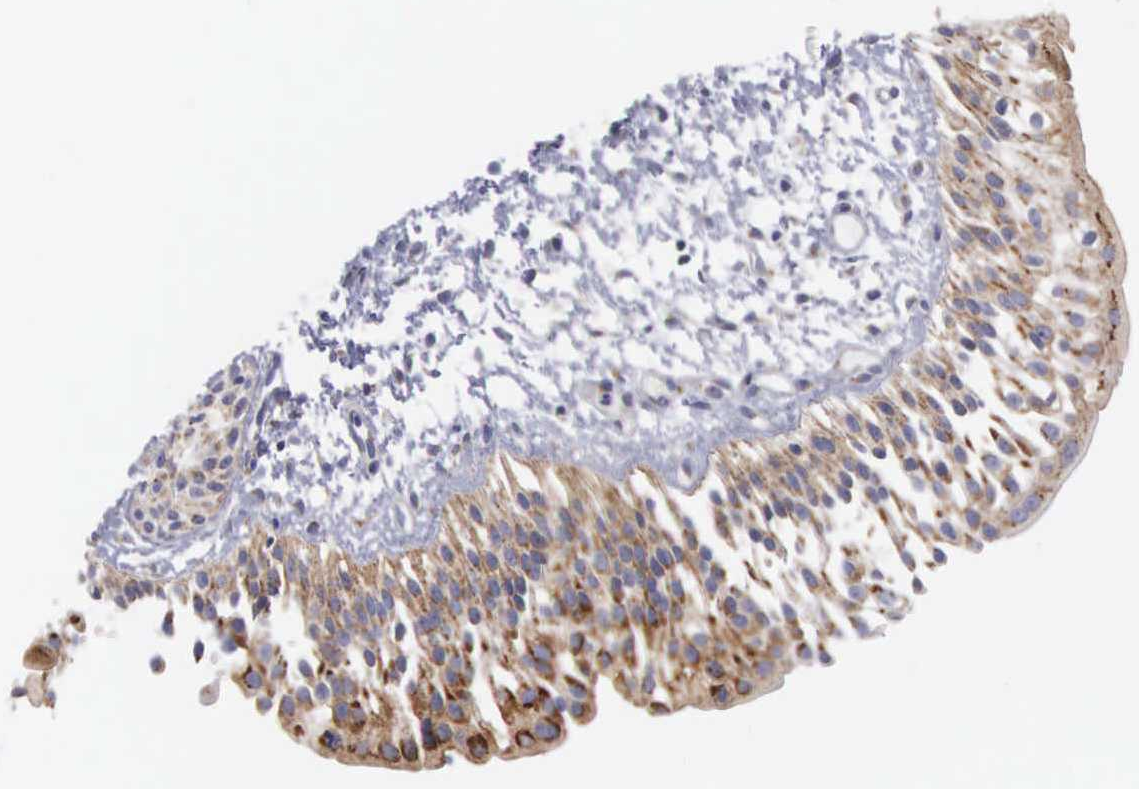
{"staining": {"intensity": "moderate", "quantity": ">75%", "location": "cytoplasmic/membranous"}, "tissue": "urinary bladder", "cell_type": "Urothelial cells", "image_type": "normal", "snomed": [{"axis": "morphology", "description": "Normal tissue, NOS"}, {"axis": "topography", "description": "Urinary bladder"}], "caption": "A medium amount of moderate cytoplasmic/membranous expression is appreciated in about >75% of urothelial cells in normal urinary bladder. The staining is performed using DAB brown chromogen to label protein expression. The nuclei are counter-stained blue using hematoxylin.", "gene": "APOOL", "patient": {"sex": "male", "age": 48}}